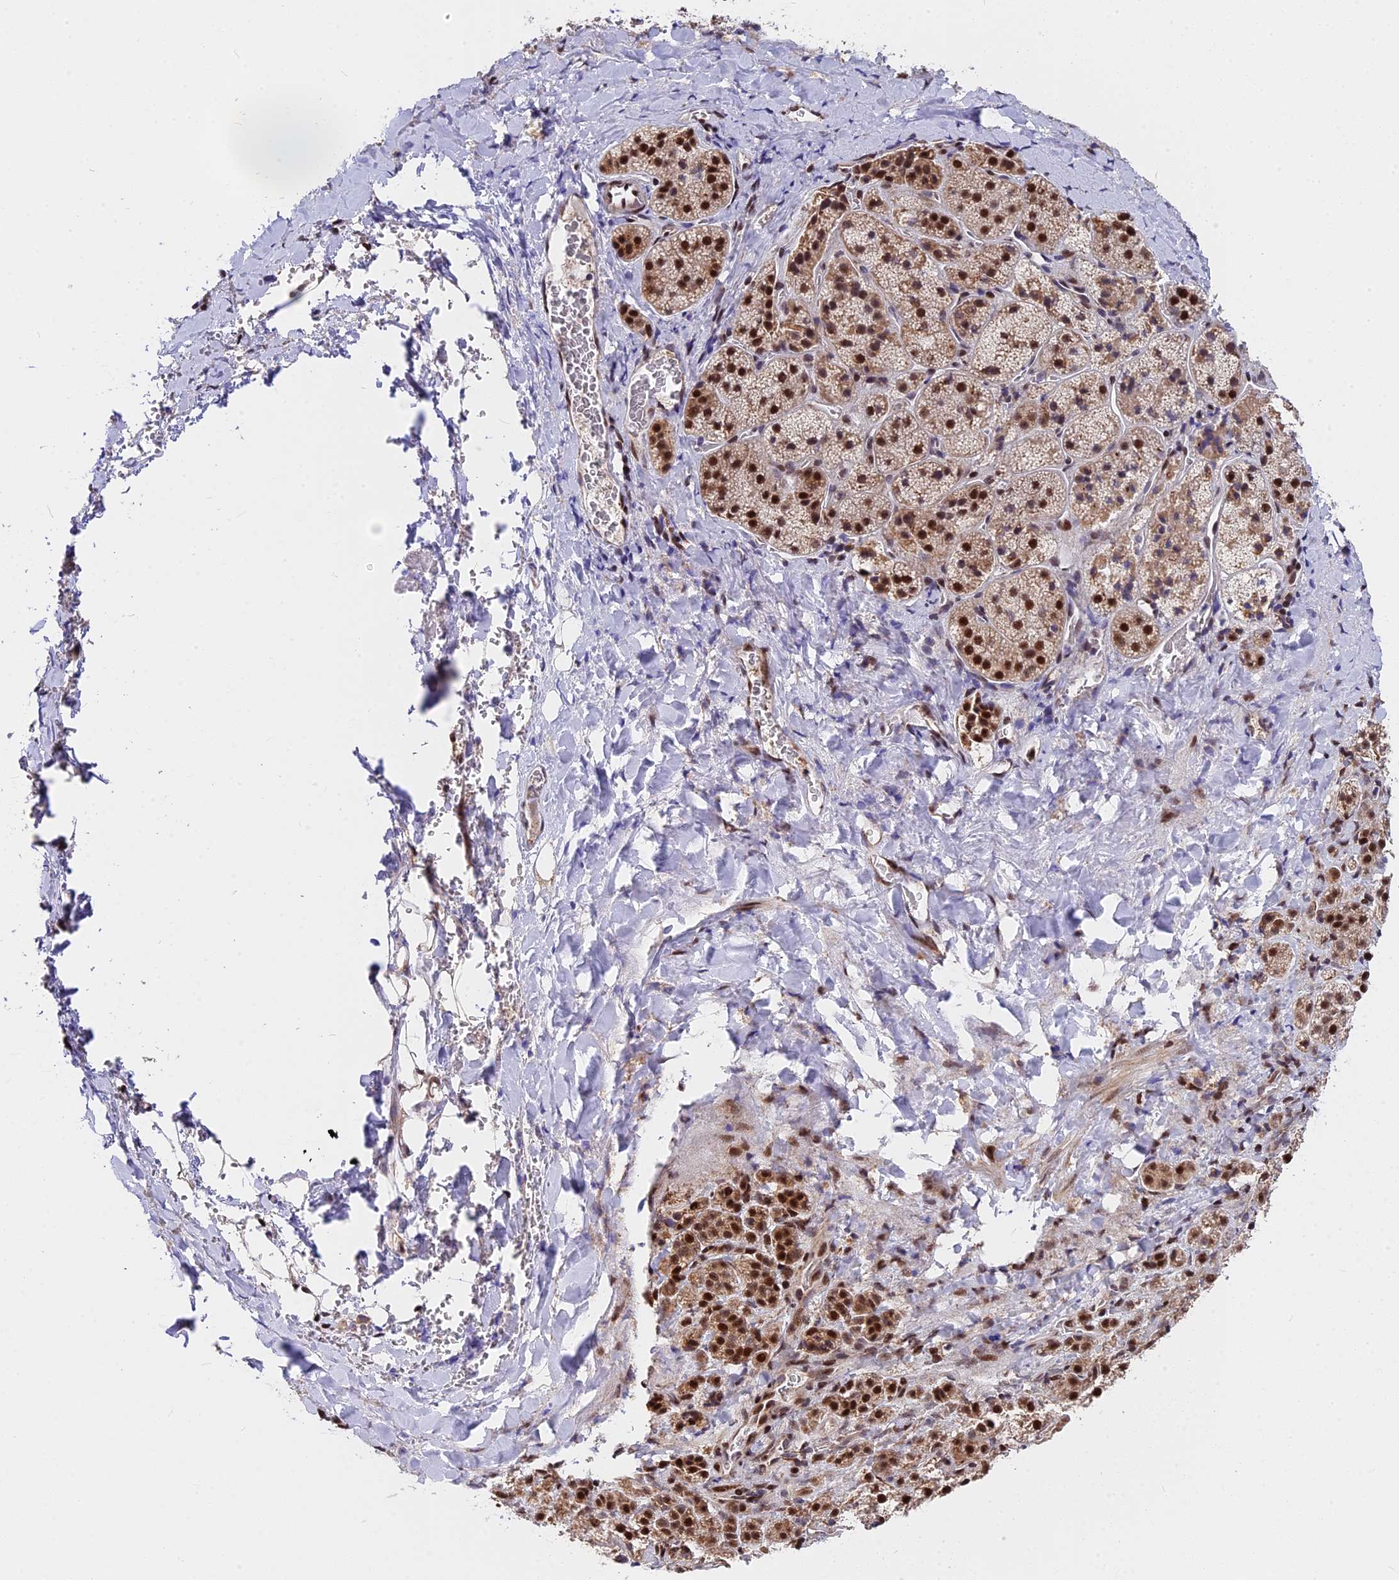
{"staining": {"intensity": "strong", "quantity": "<25%", "location": "cytoplasmic/membranous,nuclear"}, "tissue": "adrenal gland", "cell_type": "Glandular cells", "image_type": "normal", "snomed": [{"axis": "morphology", "description": "Normal tissue, NOS"}, {"axis": "topography", "description": "Adrenal gland"}], "caption": "Immunohistochemistry (IHC) image of normal human adrenal gland stained for a protein (brown), which displays medium levels of strong cytoplasmic/membranous,nuclear positivity in approximately <25% of glandular cells.", "gene": "FAM174C", "patient": {"sex": "female", "age": 44}}